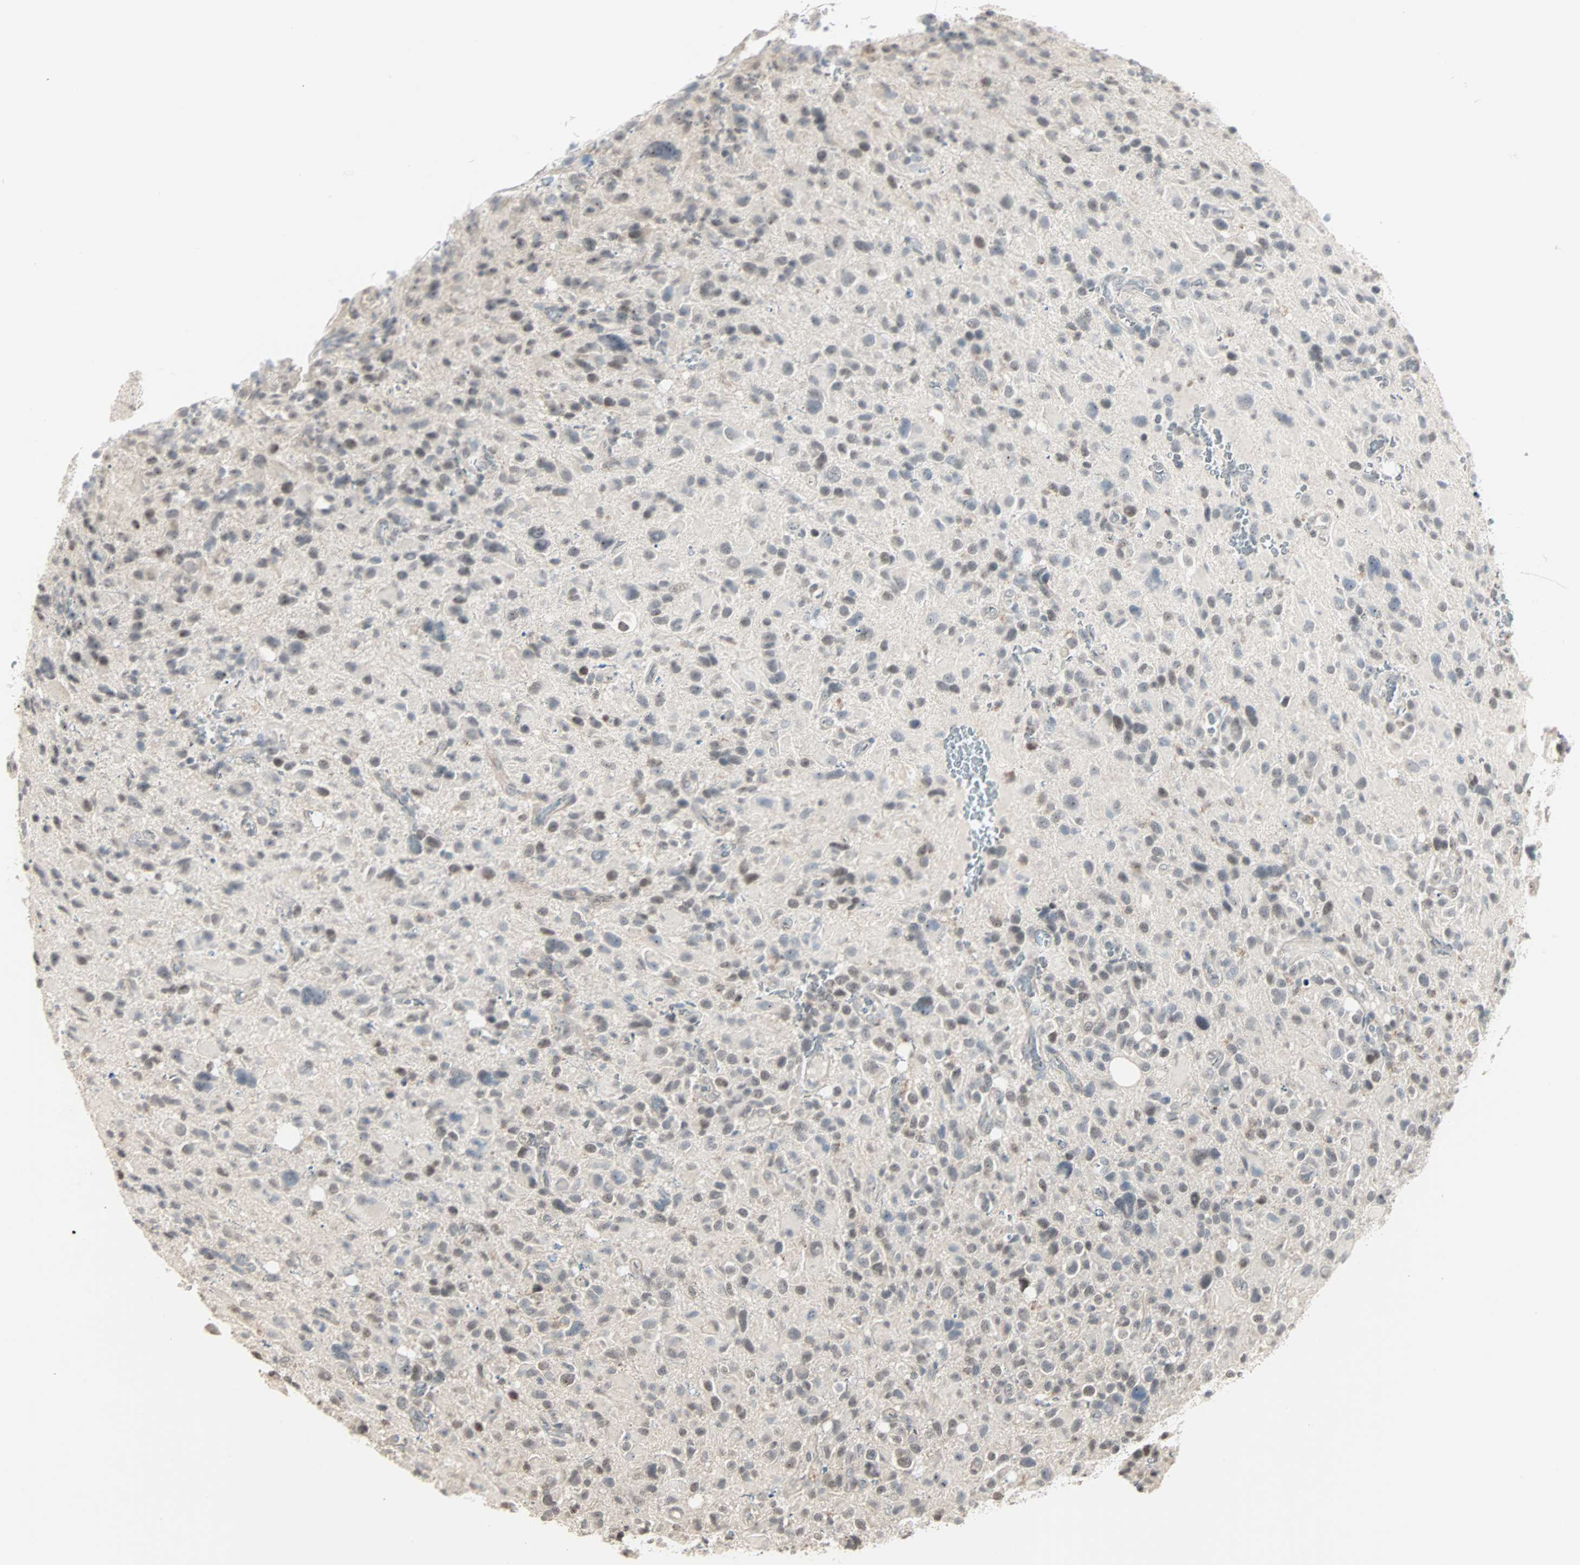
{"staining": {"intensity": "weak", "quantity": "<25%", "location": "cytoplasmic/membranous,nuclear"}, "tissue": "glioma", "cell_type": "Tumor cells", "image_type": "cancer", "snomed": [{"axis": "morphology", "description": "Glioma, malignant, High grade"}, {"axis": "topography", "description": "Brain"}], "caption": "Glioma was stained to show a protein in brown. There is no significant positivity in tumor cells.", "gene": "KDM4A", "patient": {"sex": "male", "age": 48}}